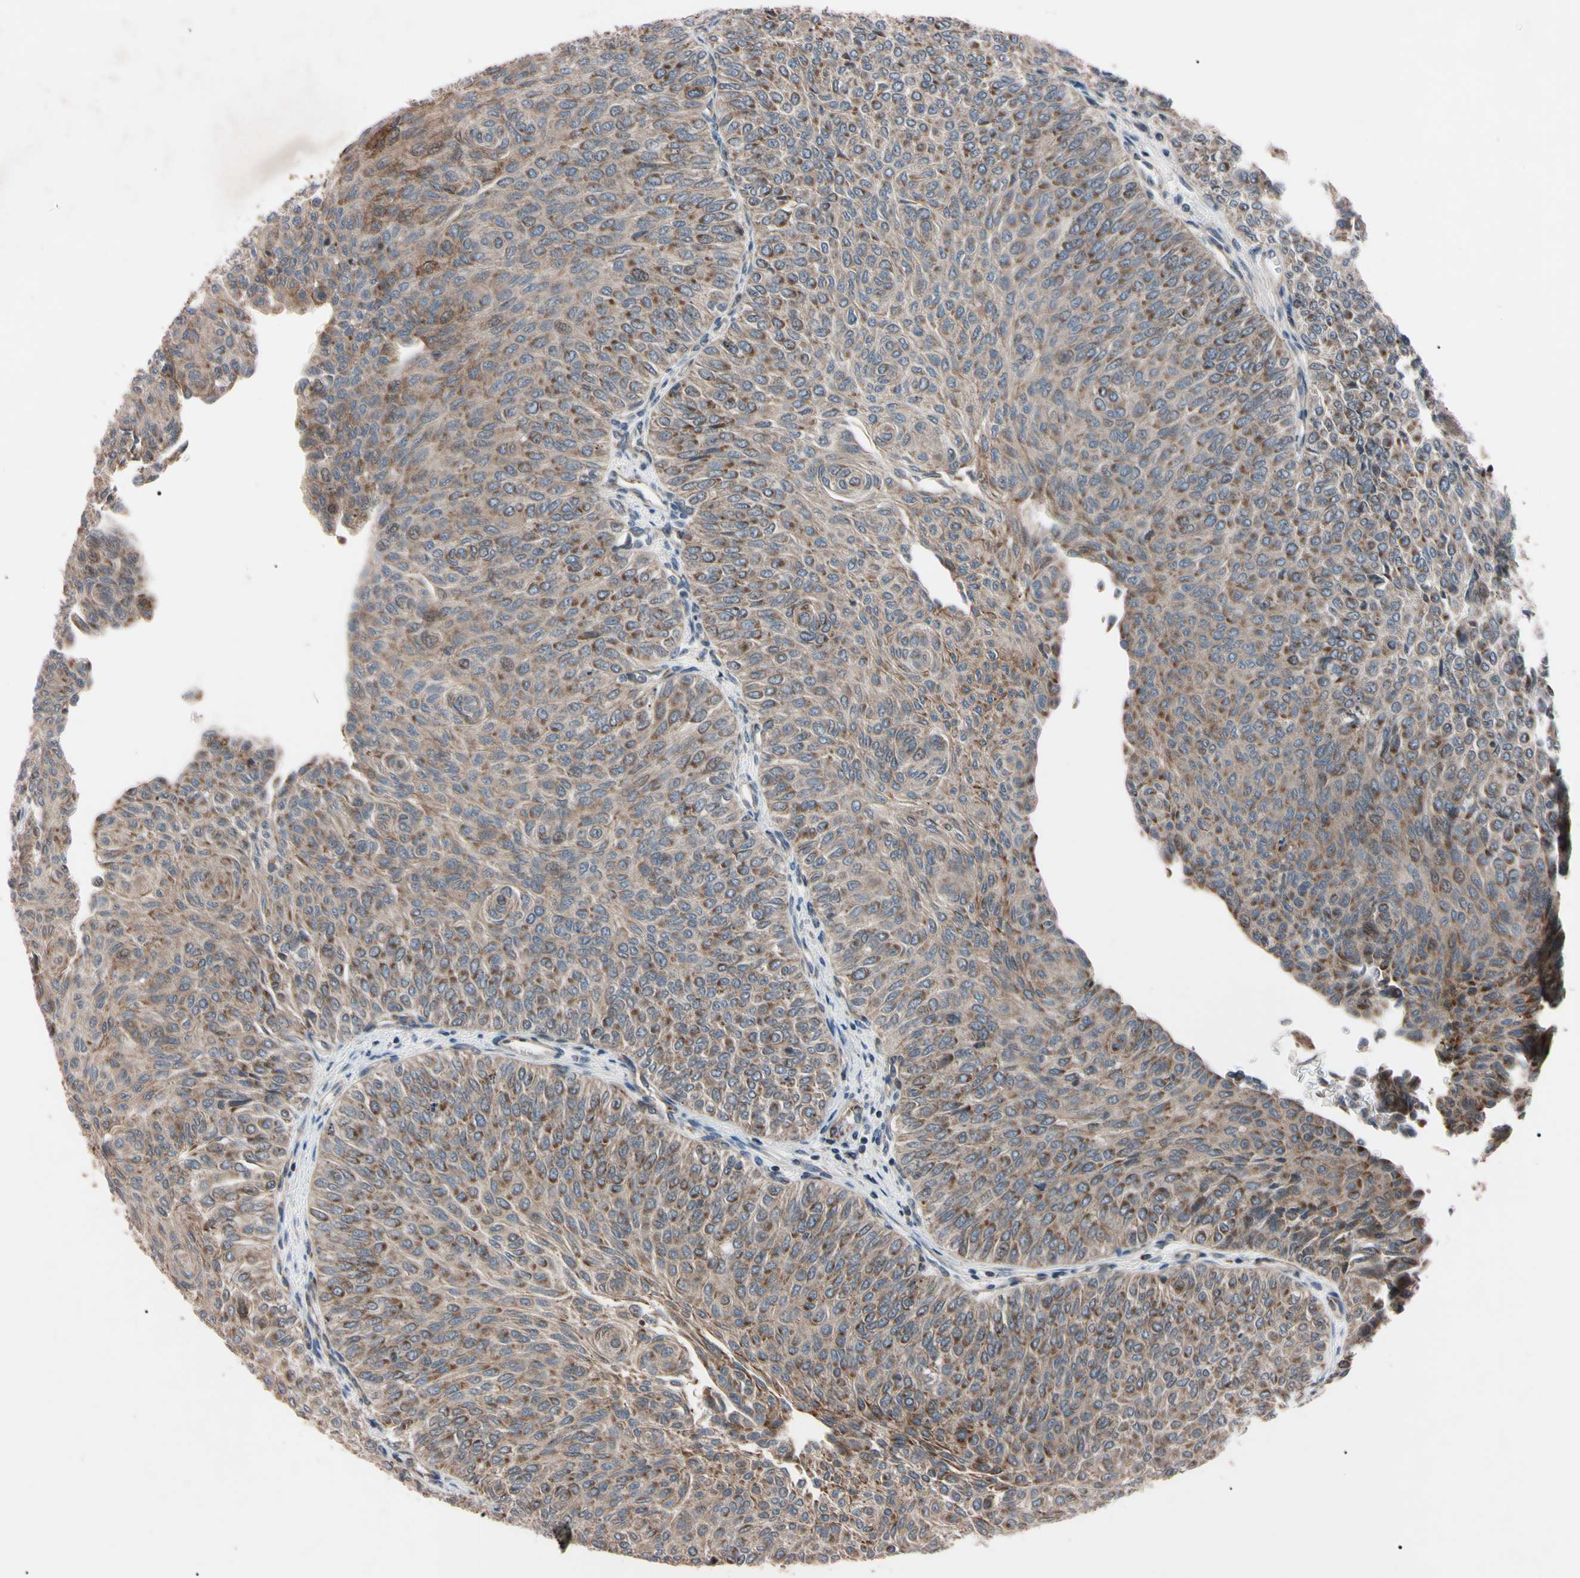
{"staining": {"intensity": "moderate", "quantity": ">75%", "location": "cytoplasmic/membranous"}, "tissue": "urothelial cancer", "cell_type": "Tumor cells", "image_type": "cancer", "snomed": [{"axis": "morphology", "description": "Urothelial carcinoma, Low grade"}, {"axis": "topography", "description": "Urinary bladder"}], "caption": "A medium amount of moderate cytoplasmic/membranous positivity is present in about >75% of tumor cells in urothelial cancer tissue.", "gene": "TNFRSF1A", "patient": {"sex": "male", "age": 78}}